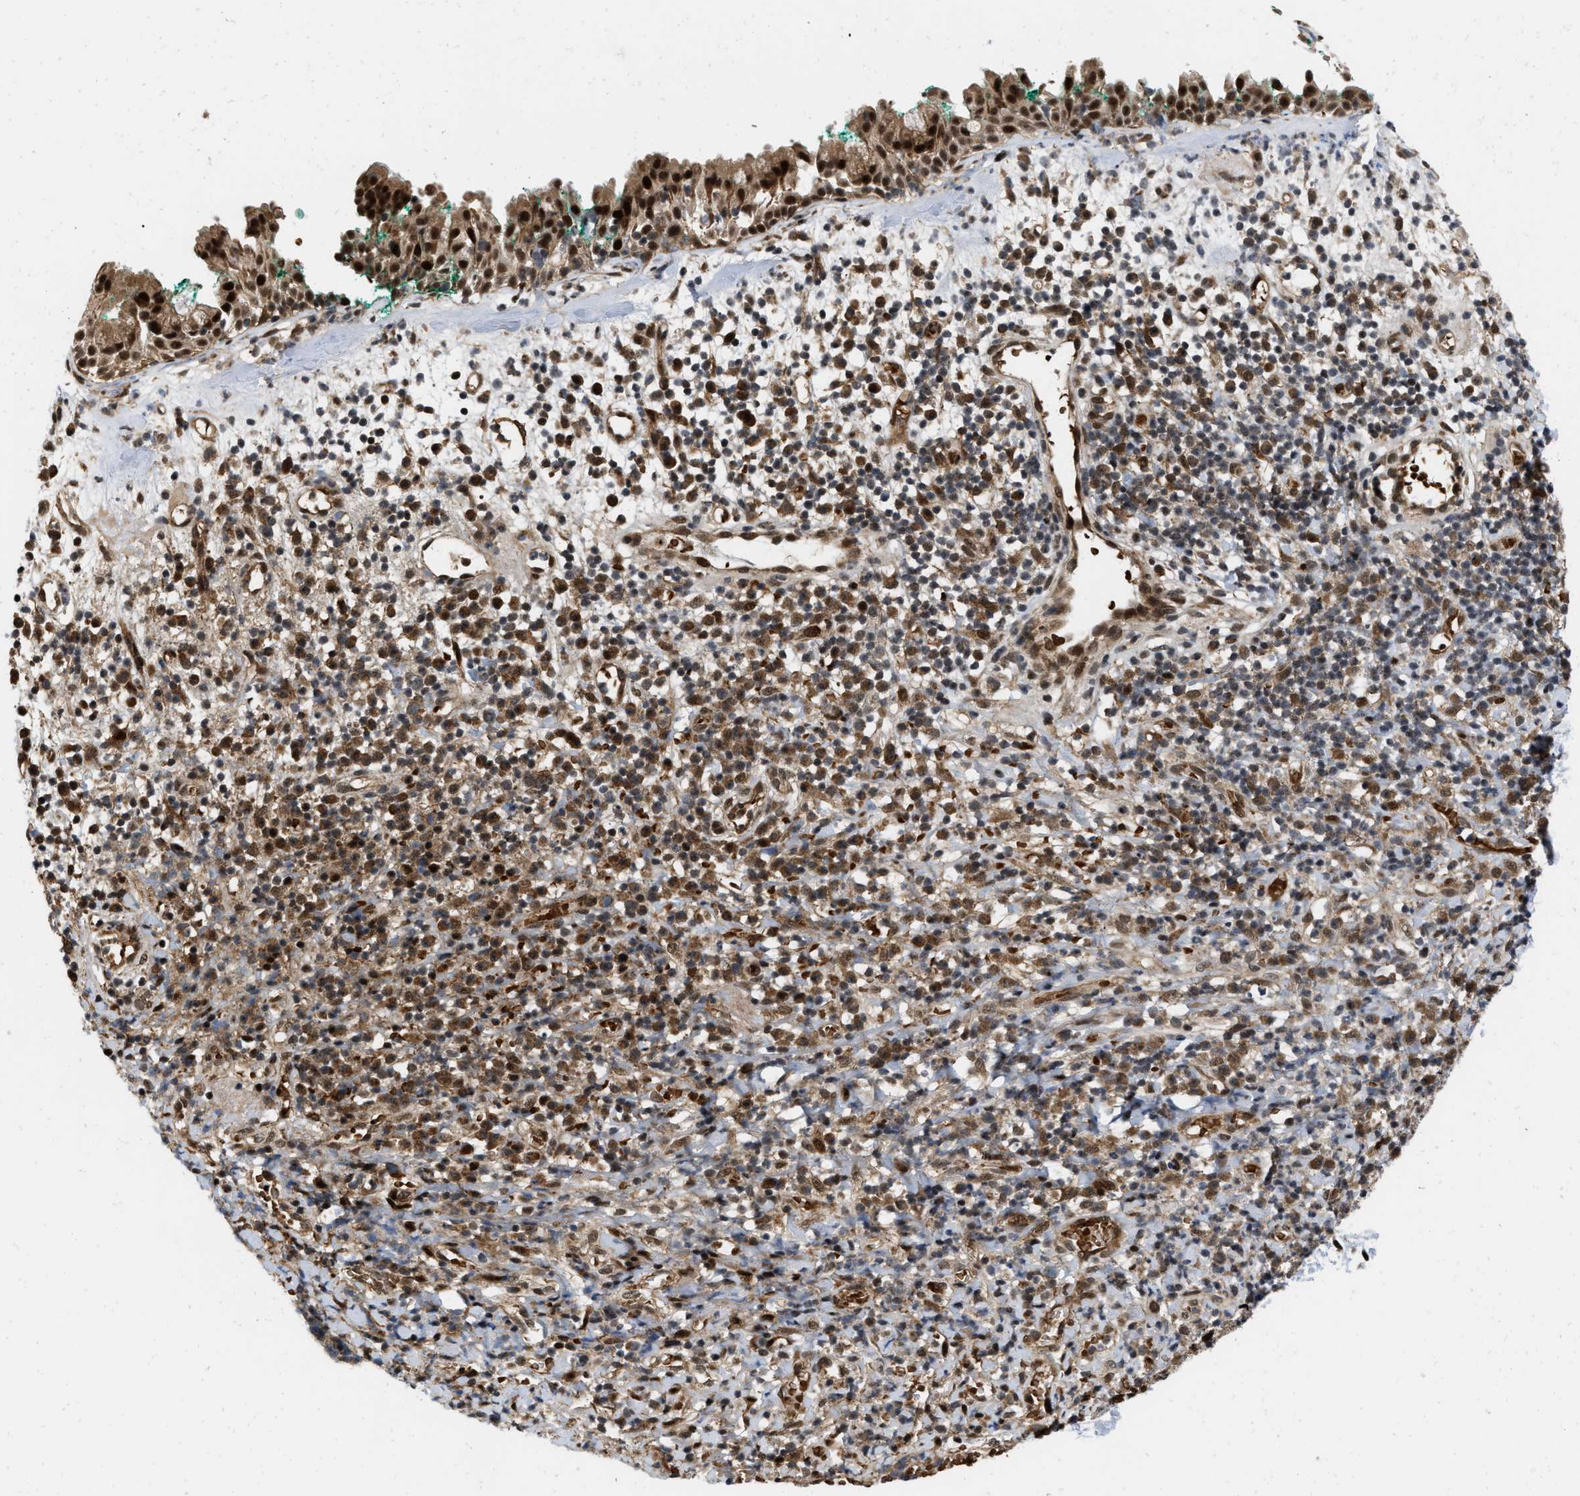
{"staining": {"intensity": "strong", "quantity": ">75%", "location": "nuclear"}, "tissue": "nasopharynx", "cell_type": "Respiratory epithelial cells", "image_type": "normal", "snomed": [{"axis": "morphology", "description": "Normal tissue, NOS"}, {"axis": "morphology", "description": "Basal cell carcinoma"}, {"axis": "topography", "description": "Cartilage tissue"}, {"axis": "topography", "description": "Nasopharynx"}, {"axis": "topography", "description": "Oral tissue"}], "caption": "About >75% of respiratory epithelial cells in benign nasopharynx demonstrate strong nuclear protein staining as visualized by brown immunohistochemical staining.", "gene": "ANKRD11", "patient": {"sex": "female", "age": 77}}